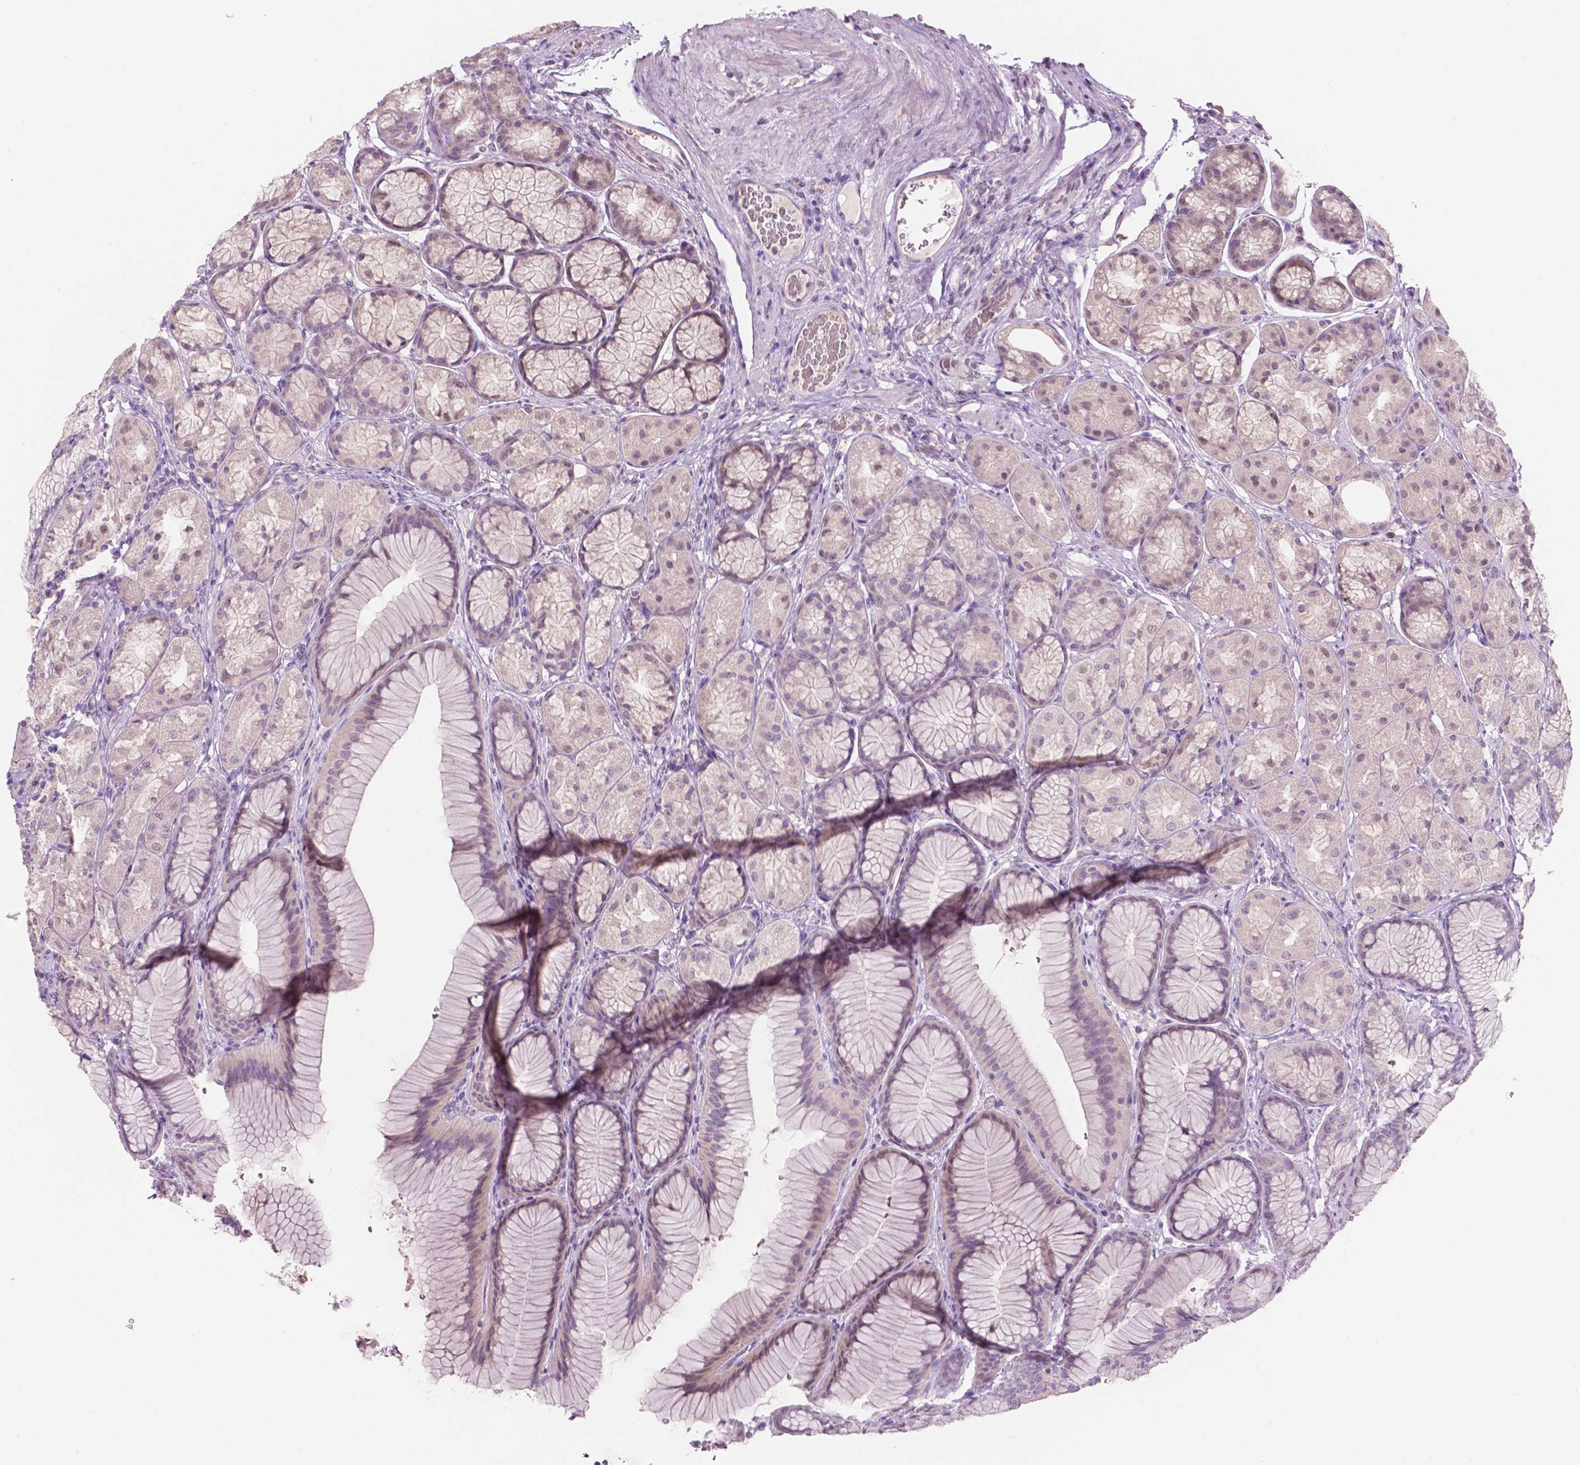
{"staining": {"intensity": "weak", "quantity": "<25%", "location": "nuclear"}, "tissue": "stomach", "cell_type": "Glandular cells", "image_type": "normal", "snomed": [{"axis": "morphology", "description": "Normal tissue, NOS"}, {"axis": "morphology", "description": "Adenocarcinoma, NOS"}, {"axis": "morphology", "description": "Adenocarcinoma, High grade"}, {"axis": "topography", "description": "Stomach, upper"}, {"axis": "topography", "description": "Stomach"}], "caption": "A high-resolution micrograph shows immunohistochemistry (IHC) staining of unremarkable stomach, which demonstrates no significant staining in glandular cells.", "gene": "TM6SF2", "patient": {"sex": "female", "age": 65}}